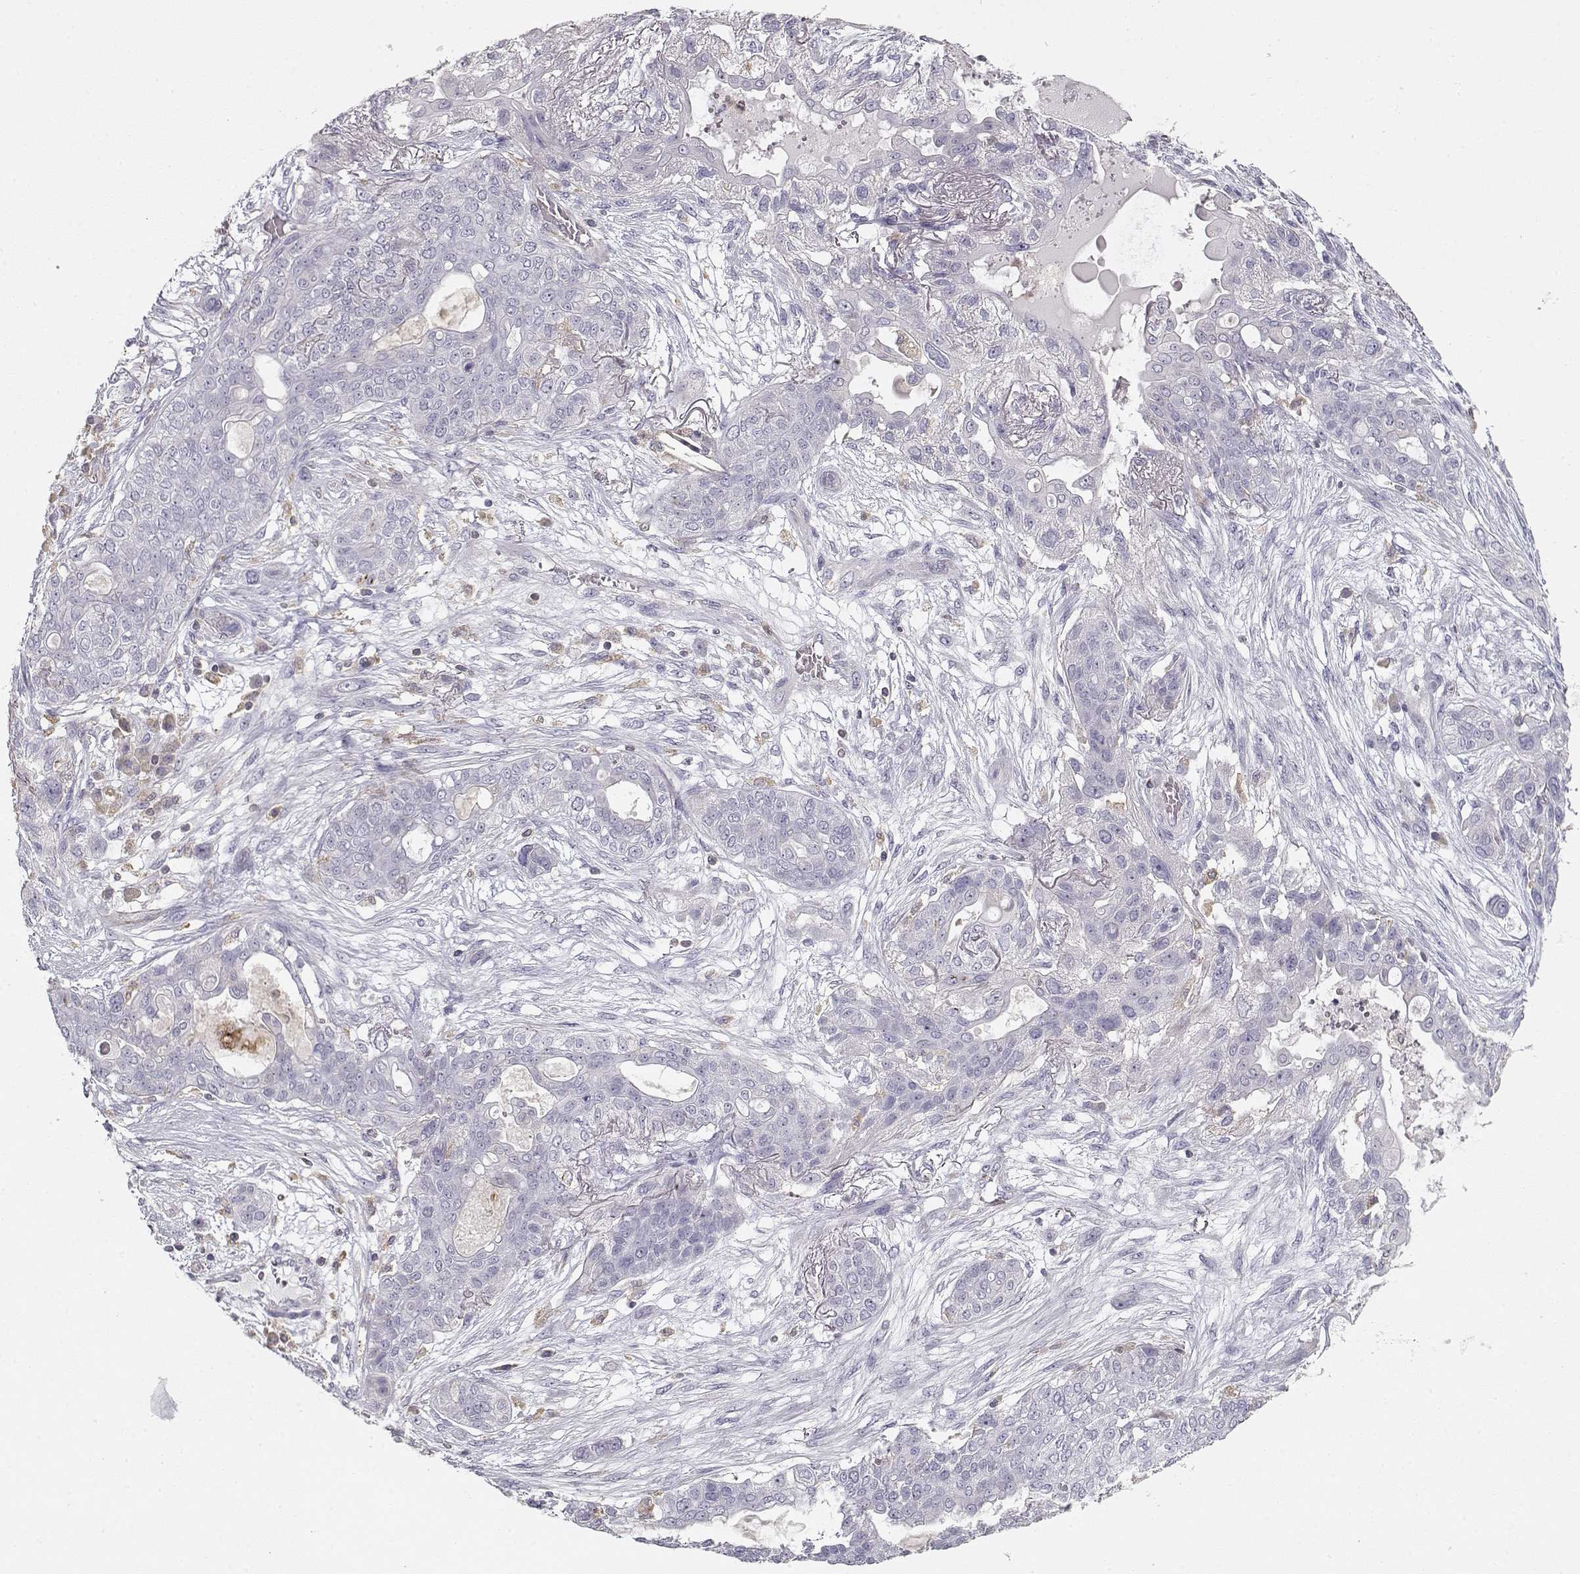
{"staining": {"intensity": "negative", "quantity": "none", "location": "none"}, "tissue": "lung cancer", "cell_type": "Tumor cells", "image_type": "cancer", "snomed": [{"axis": "morphology", "description": "Squamous cell carcinoma, NOS"}, {"axis": "topography", "description": "Lung"}], "caption": "There is no significant staining in tumor cells of lung cancer (squamous cell carcinoma).", "gene": "VAV1", "patient": {"sex": "female", "age": 70}}